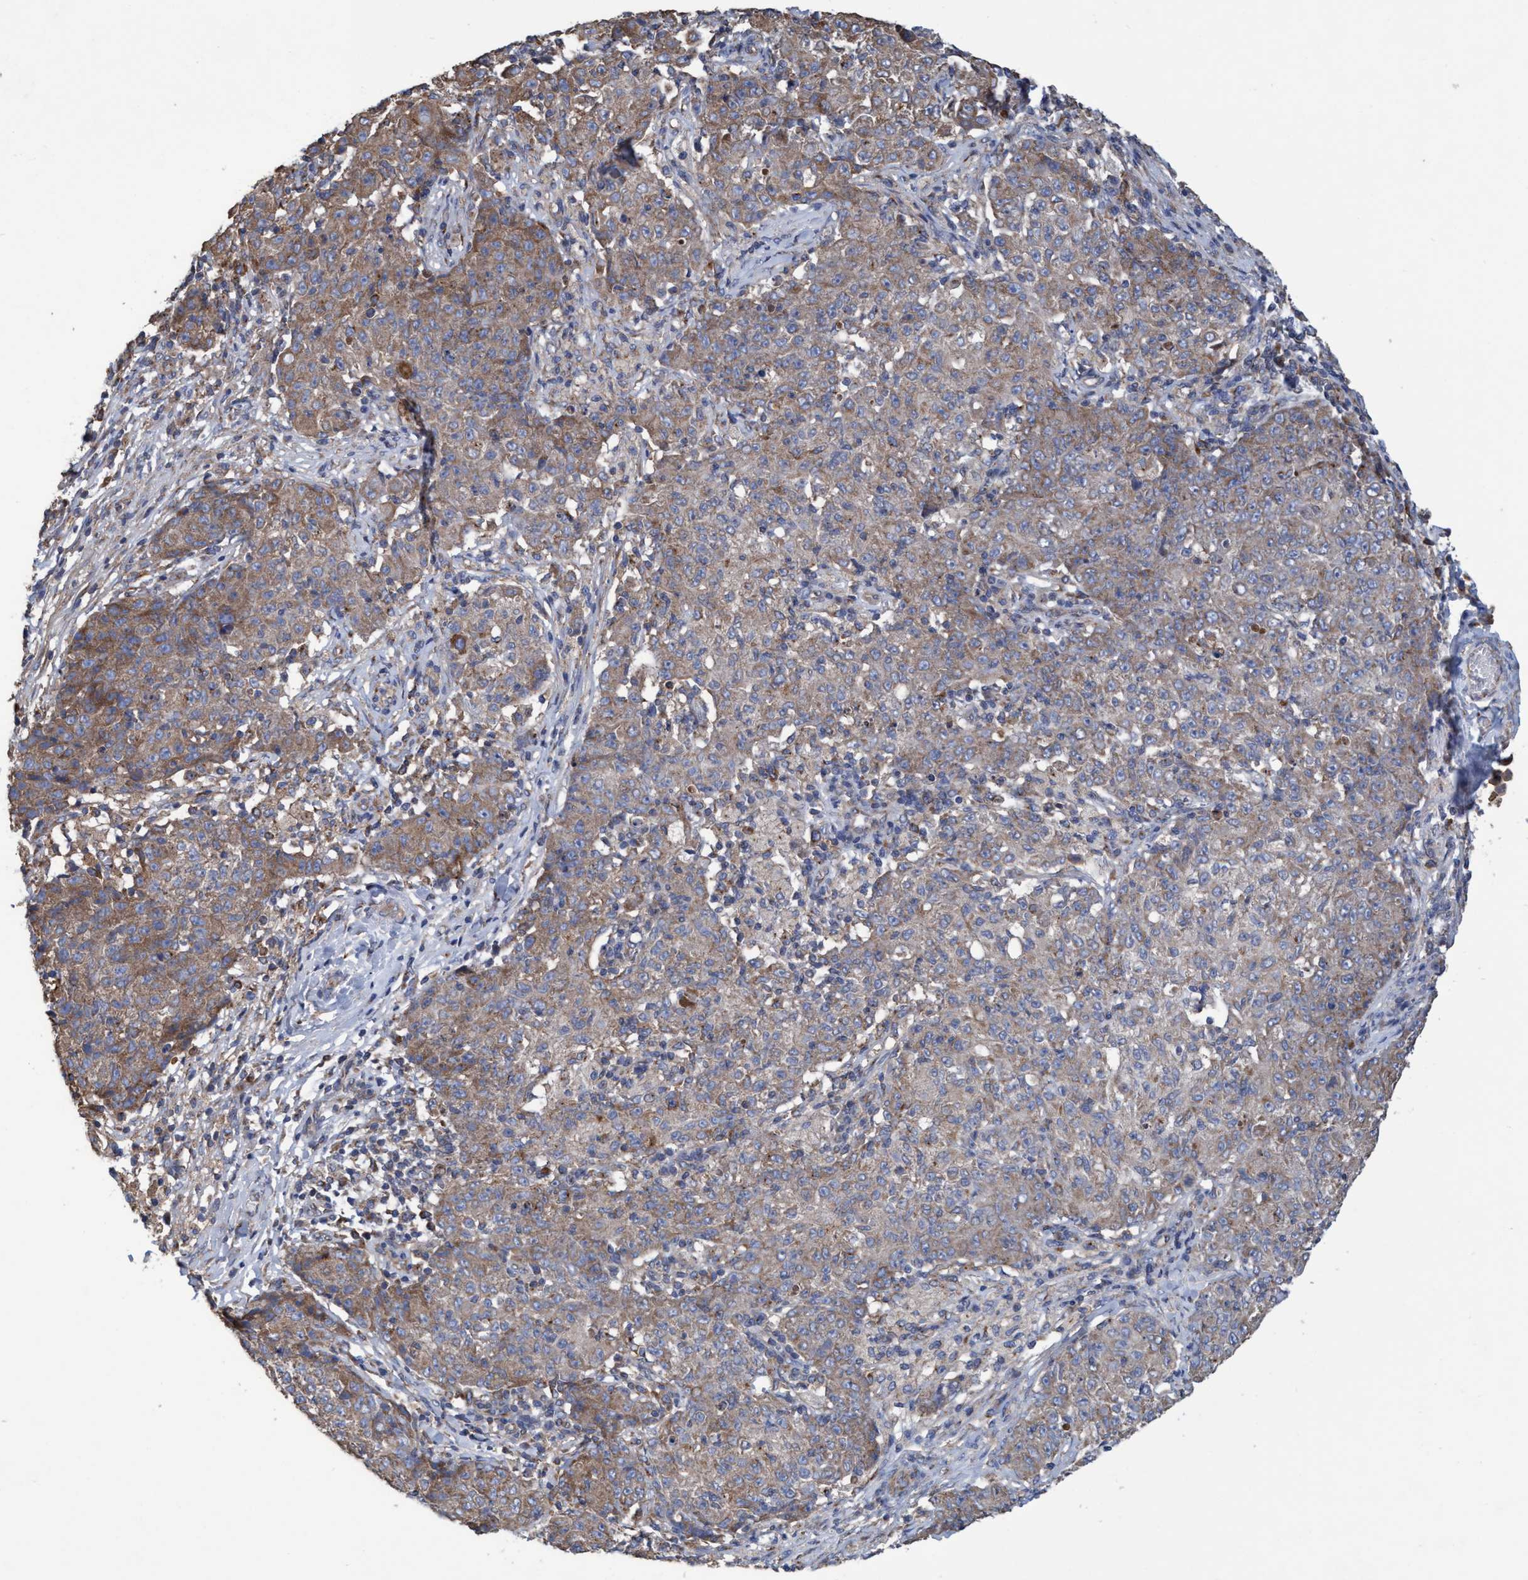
{"staining": {"intensity": "moderate", "quantity": ">75%", "location": "cytoplasmic/membranous"}, "tissue": "ovarian cancer", "cell_type": "Tumor cells", "image_type": "cancer", "snomed": [{"axis": "morphology", "description": "Carcinoma, endometroid"}, {"axis": "topography", "description": "Ovary"}], "caption": "A histopathology image of ovarian cancer stained for a protein demonstrates moderate cytoplasmic/membranous brown staining in tumor cells.", "gene": "BICD2", "patient": {"sex": "female", "age": 42}}